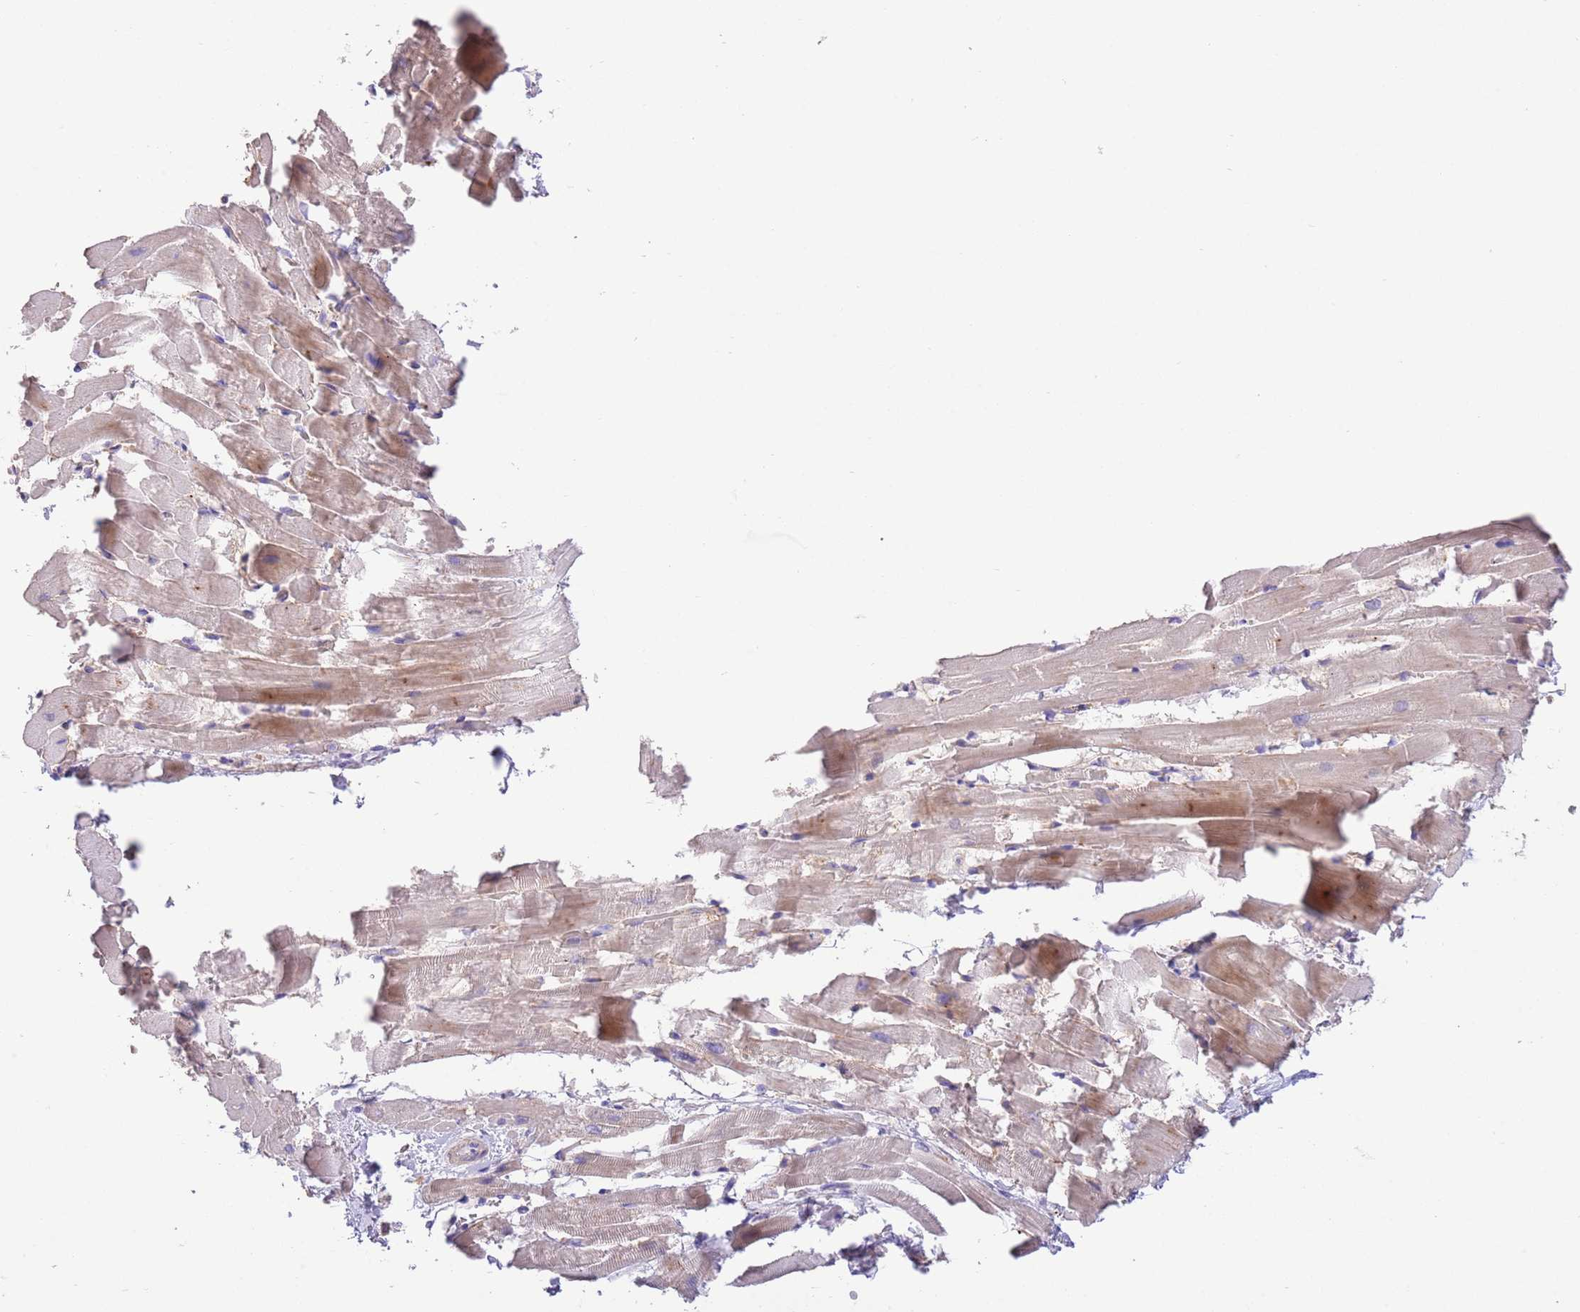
{"staining": {"intensity": "weak", "quantity": "25%-75%", "location": "cytoplasmic/membranous"}, "tissue": "heart muscle", "cell_type": "Cardiomyocytes", "image_type": "normal", "snomed": [{"axis": "morphology", "description": "Normal tissue, NOS"}, {"axis": "topography", "description": "Heart"}], "caption": "Protein expression analysis of benign heart muscle reveals weak cytoplasmic/membranous positivity in approximately 25%-75% of cardiomyocytes.", "gene": "SFTPA1", "patient": {"sex": "male", "age": 37}}